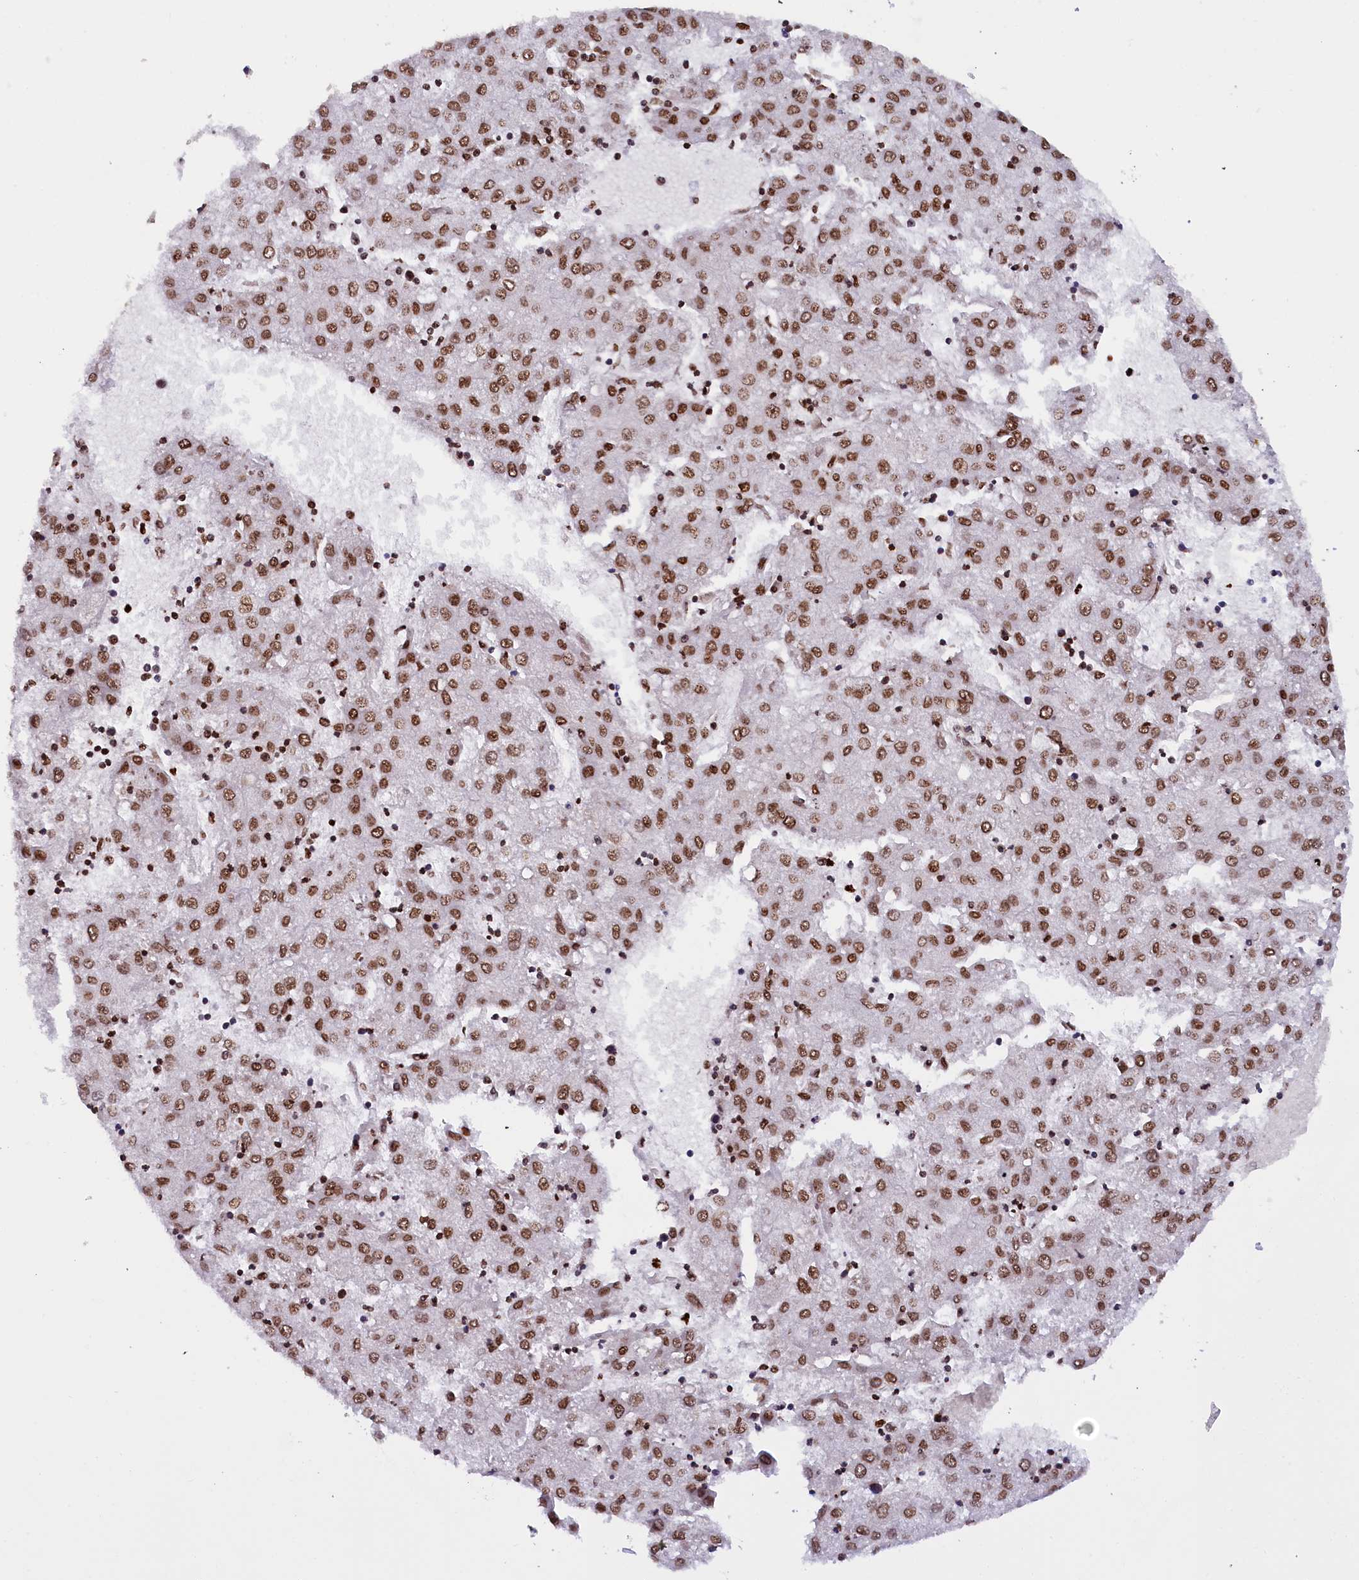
{"staining": {"intensity": "moderate", "quantity": ">75%", "location": "nuclear"}, "tissue": "liver cancer", "cell_type": "Tumor cells", "image_type": "cancer", "snomed": [{"axis": "morphology", "description": "Carcinoma, Hepatocellular, NOS"}, {"axis": "topography", "description": "Liver"}], "caption": "IHC (DAB) staining of human hepatocellular carcinoma (liver) demonstrates moderate nuclear protein staining in about >75% of tumor cells.", "gene": "TIMM29", "patient": {"sex": "male", "age": 72}}